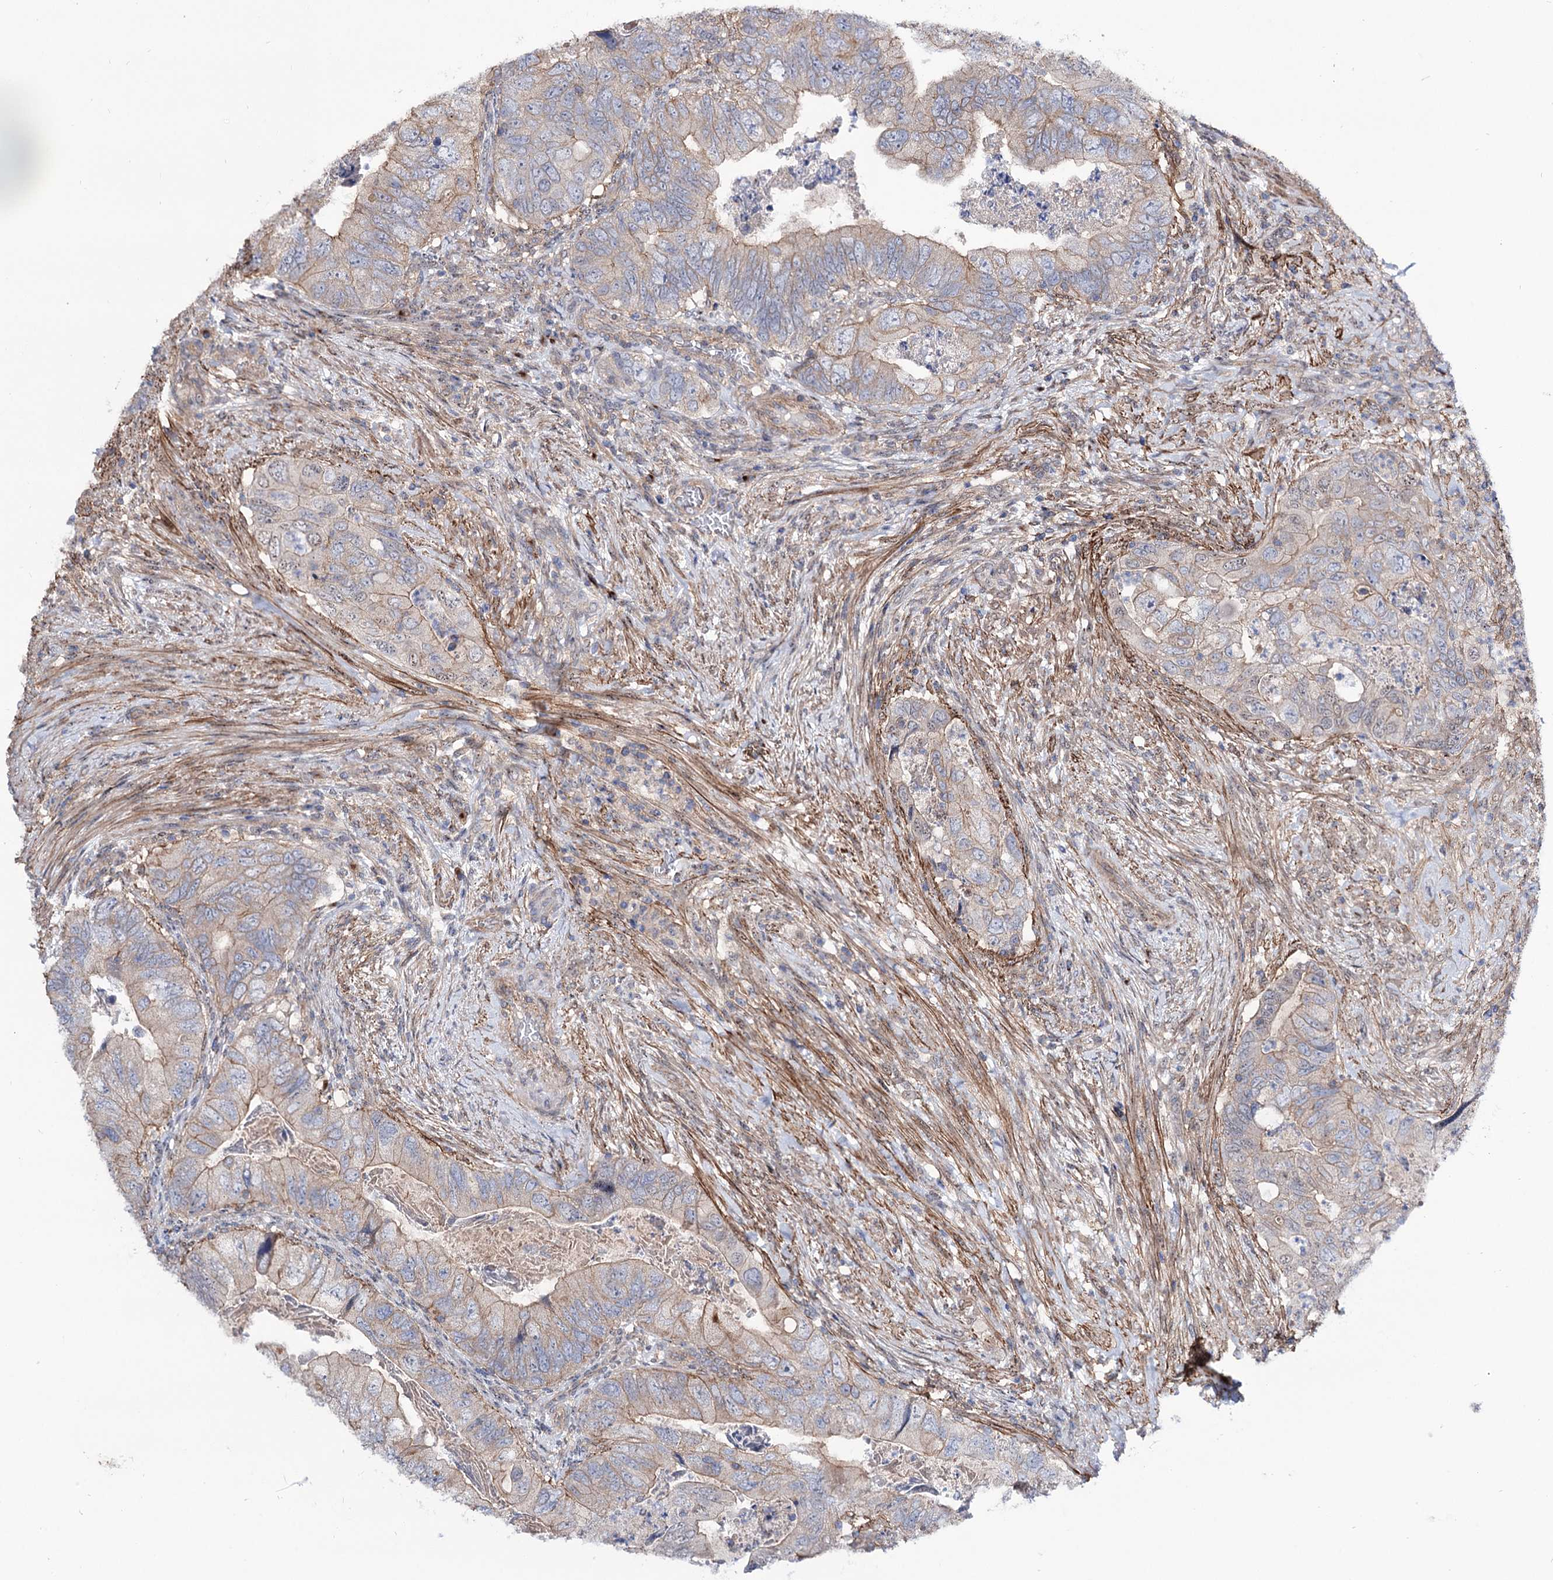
{"staining": {"intensity": "weak", "quantity": "25%-75%", "location": "cytoplasmic/membranous"}, "tissue": "colorectal cancer", "cell_type": "Tumor cells", "image_type": "cancer", "snomed": [{"axis": "morphology", "description": "Adenocarcinoma, NOS"}, {"axis": "topography", "description": "Rectum"}], "caption": "Colorectal adenocarcinoma stained with IHC shows weak cytoplasmic/membranous expression in approximately 25%-75% of tumor cells. (Brightfield microscopy of DAB IHC at high magnification).", "gene": "SEC24A", "patient": {"sex": "male", "age": 63}}